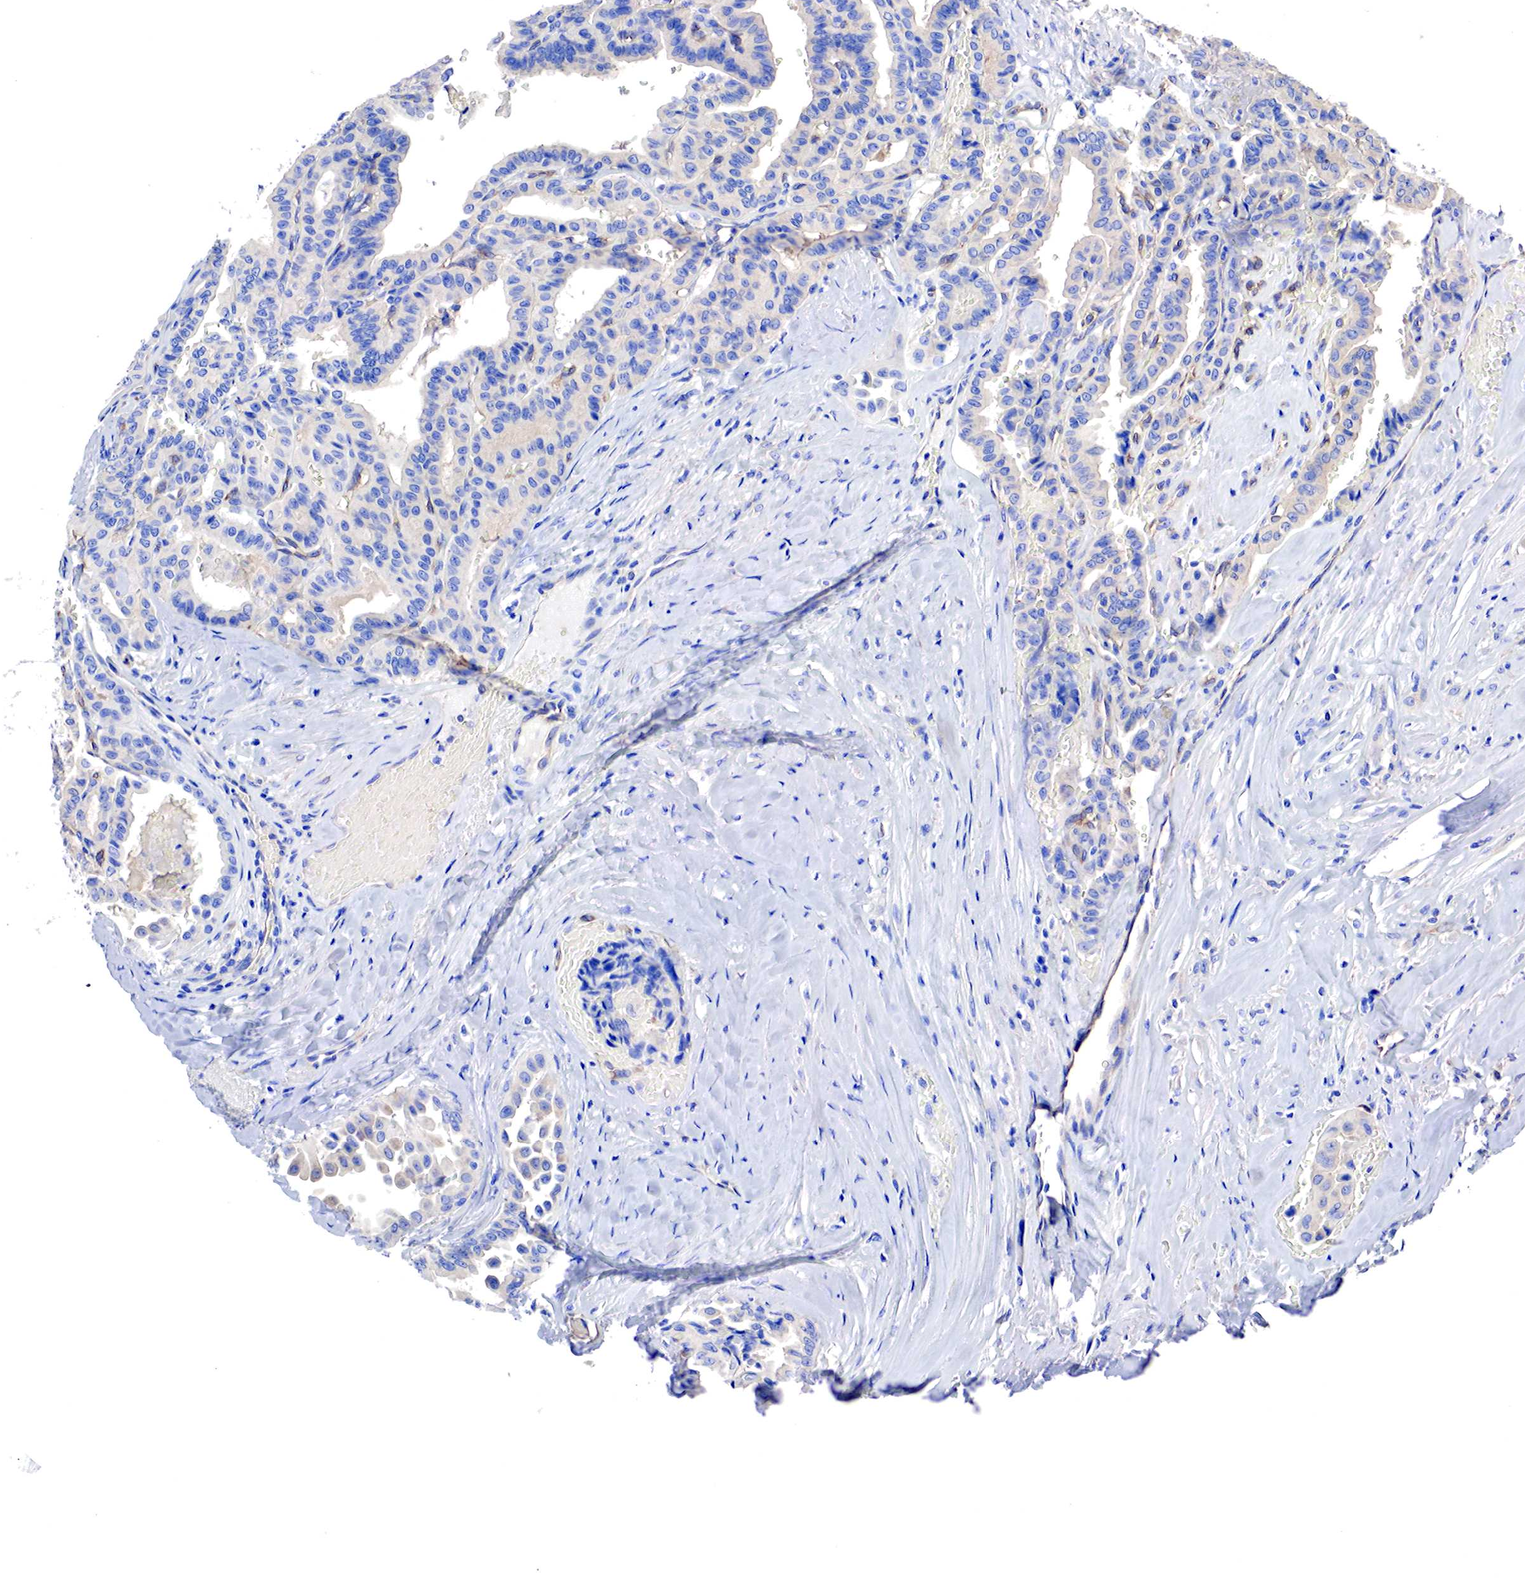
{"staining": {"intensity": "weak", "quantity": "<25%", "location": "cytoplasmic/membranous"}, "tissue": "thyroid cancer", "cell_type": "Tumor cells", "image_type": "cancer", "snomed": [{"axis": "morphology", "description": "Papillary adenocarcinoma, NOS"}, {"axis": "topography", "description": "Thyroid gland"}], "caption": "This is an immunohistochemistry photomicrograph of human papillary adenocarcinoma (thyroid). There is no expression in tumor cells.", "gene": "RDX", "patient": {"sex": "male", "age": 87}}